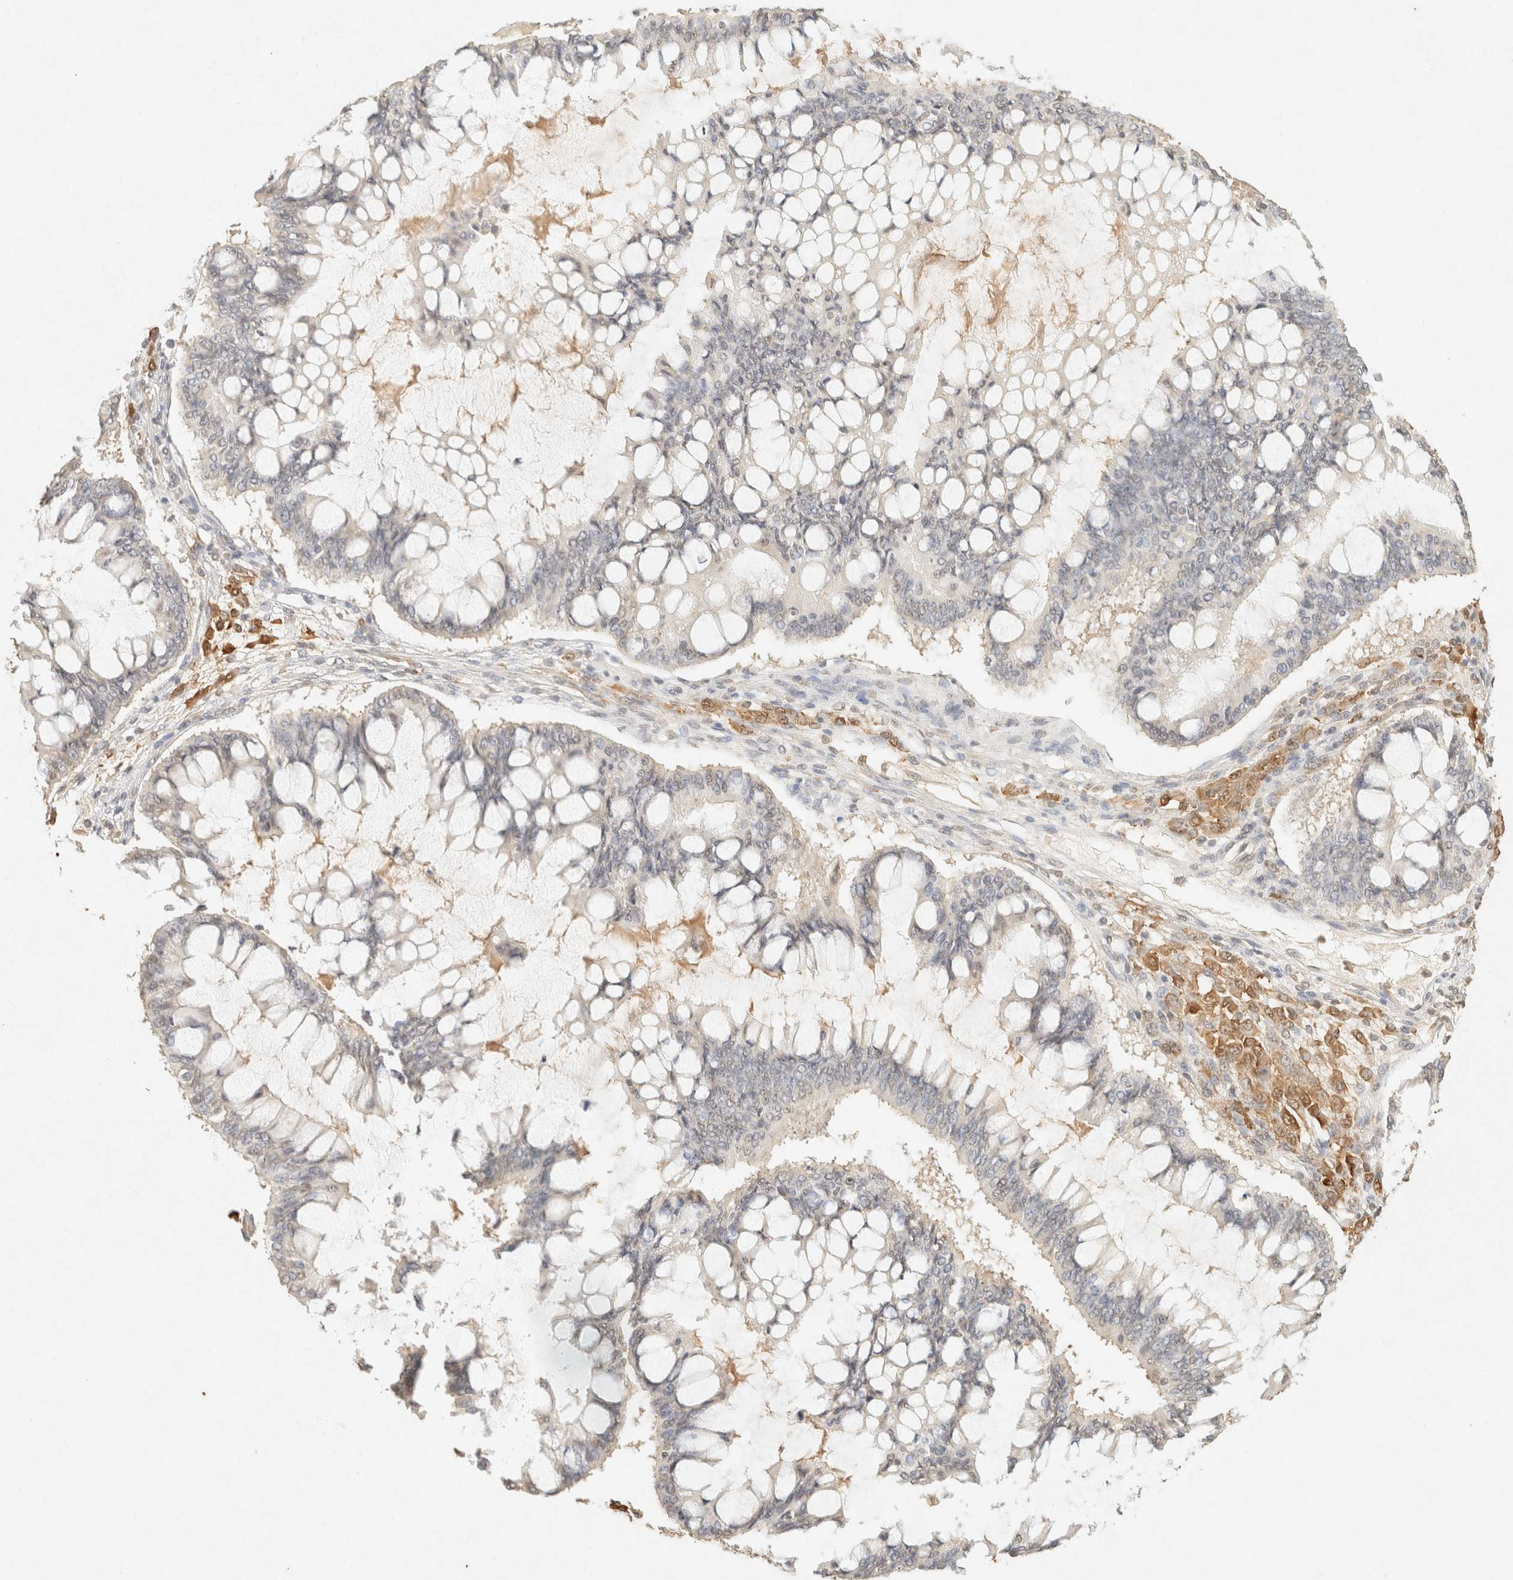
{"staining": {"intensity": "negative", "quantity": "none", "location": "none"}, "tissue": "ovarian cancer", "cell_type": "Tumor cells", "image_type": "cancer", "snomed": [{"axis": "morphology", "description": "Cystadenocarcinoma, mucinous, NOS"}, {"axis": "topography", "description": "Ovary"}], "caption": "This is a micrograph of IHC staining of ovarian mucinous cystadenocarcinoma, which shows no positivity in tumor cells. (DAB immunohistochemistry (IHC), high magnification).", "gene": "S100A13", "patient": {"sex": "female", "age": 73}}